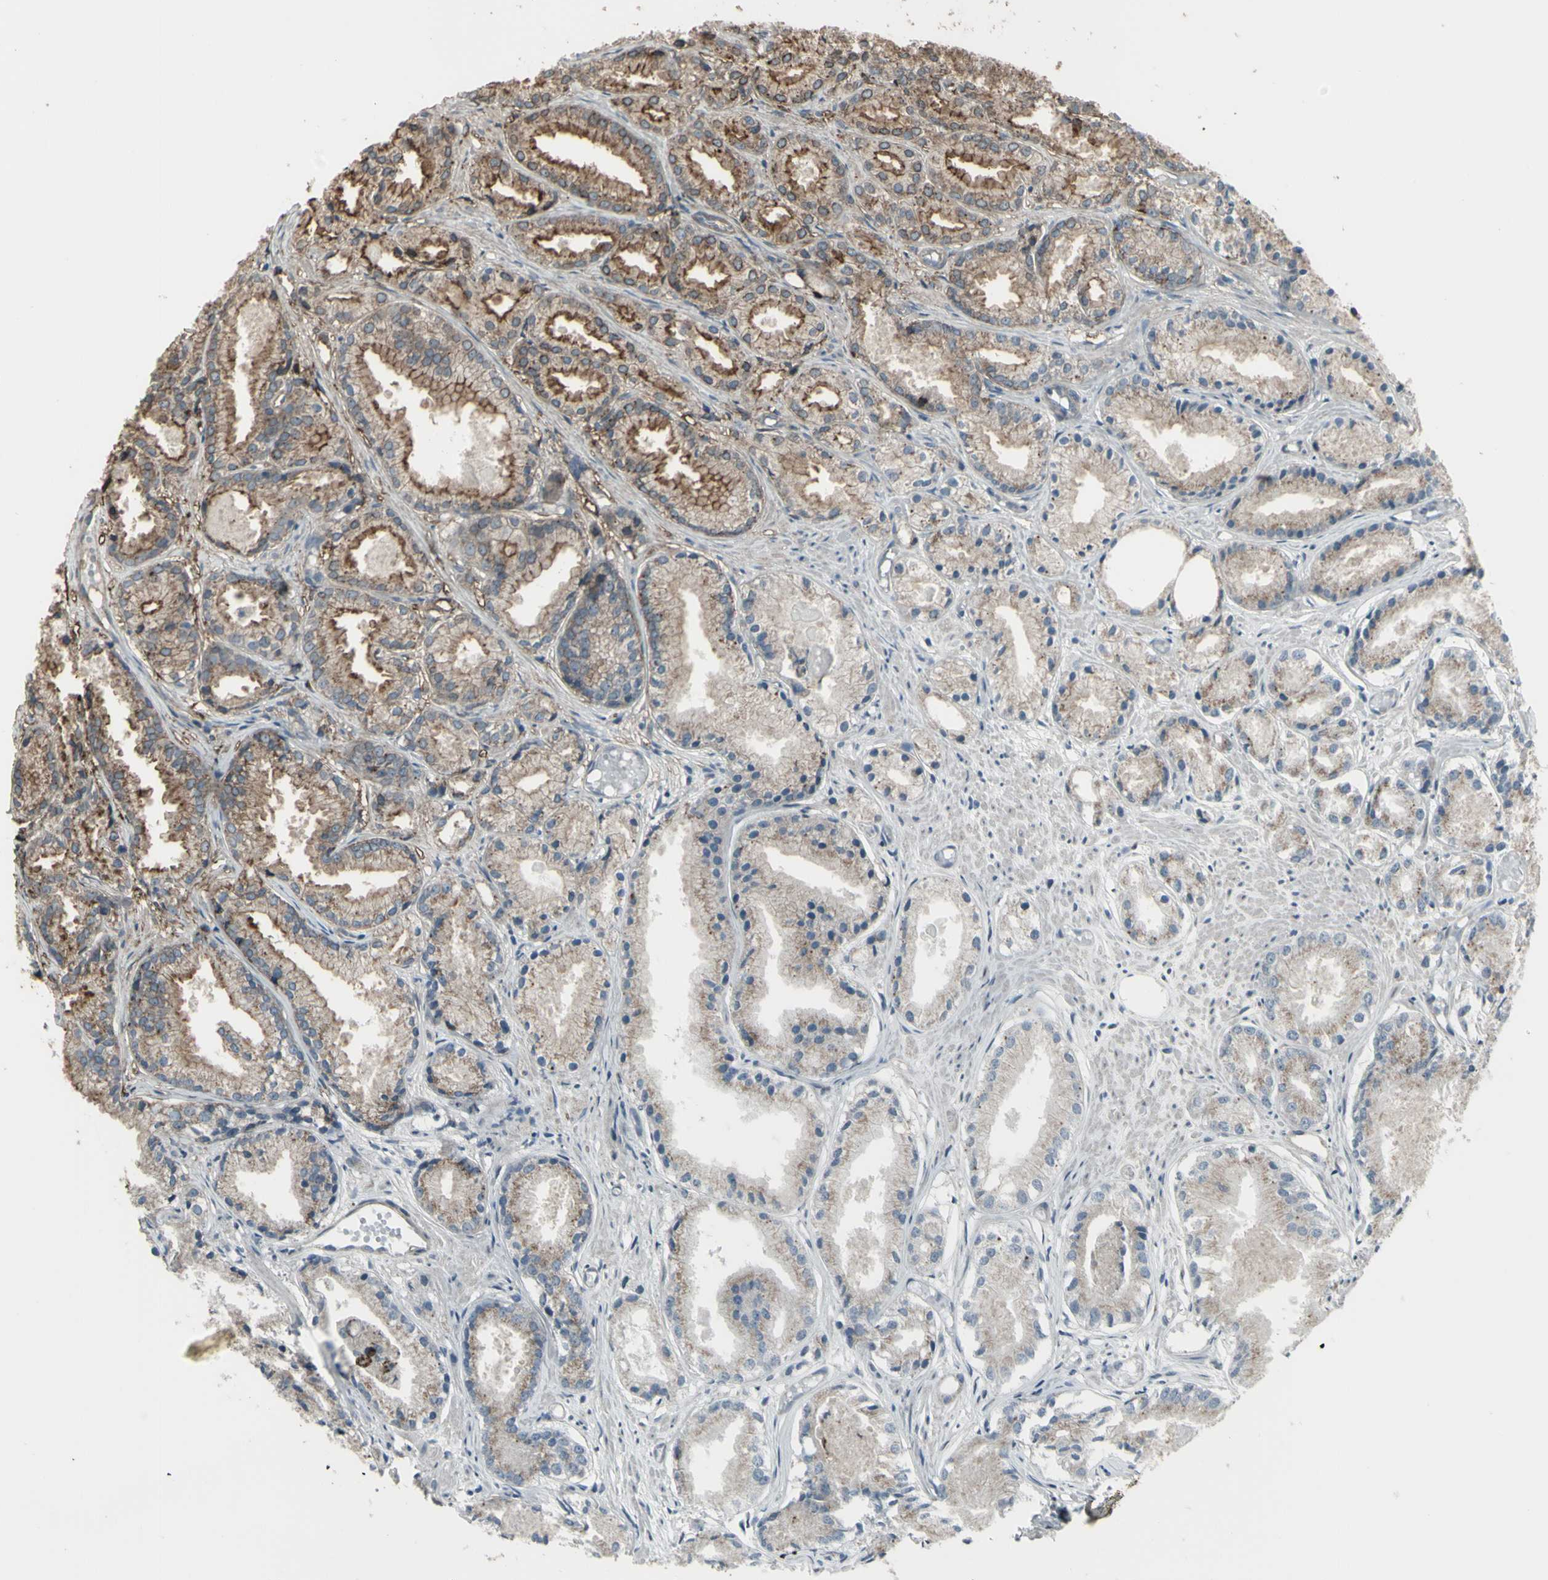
{"staining": {"intensity": "moderate", "quantity": "25%-75%", "location": "cytoplasmic/membranous"}, "tissue": "prostate cancer", "cell_type": "Tumor cells", "image_type": "cancer", "snomed": [{"axis": "morphology", "description": "Adenocarcinoma, Low grade"}, {"axis": "topography", "description": "Prostate"}], "caption": "Adenocarcinoma (low-grade) (prostate) stained for a protein (brown) demonstrates moderate cytoplasmic/membranous positive staining in about 25%-75% of tumor cells.", "gene": "SMO", "patient": {"sex": "male", "age": 72}}